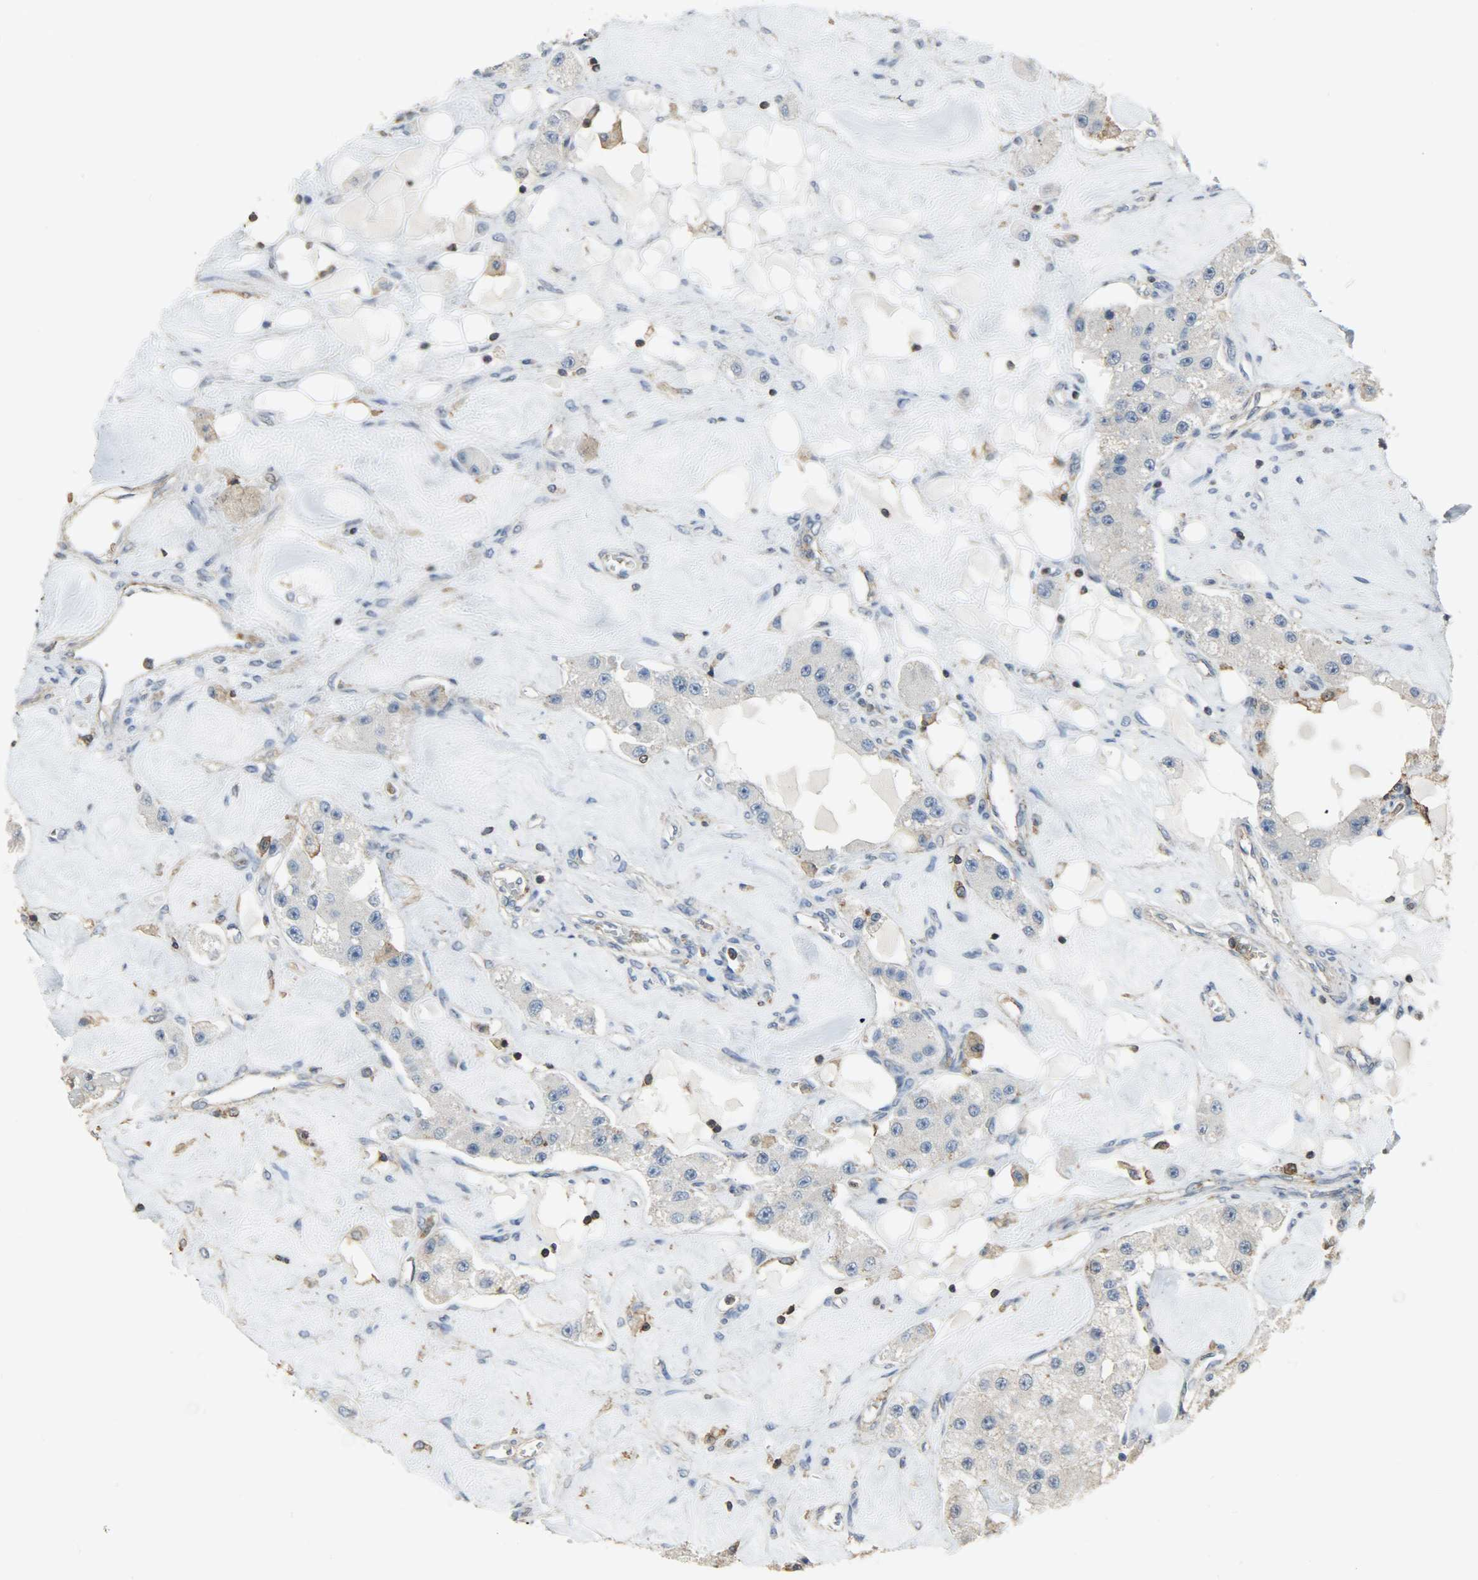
{"staining": {"intensity": "weak", "quantity": ">75%", "location": "cytoplasmic/membranous"}, "tissue": "carcinoid", "cell_type": "Tumor cells", "image_type": "cancer", "snomed": [{"axis": "morphology", "description": "Carcinoid, malignant, NOS"}, {"axis": "topography", "description": "Pancreas"}], "caption": "A low amount of weak cytoplasmic/membranous expression is present in approximately >75% of tumor cells in carcinoid tissue.", "gene": "DNAJA4", "patient": {"sex": "male", "age": 41}}